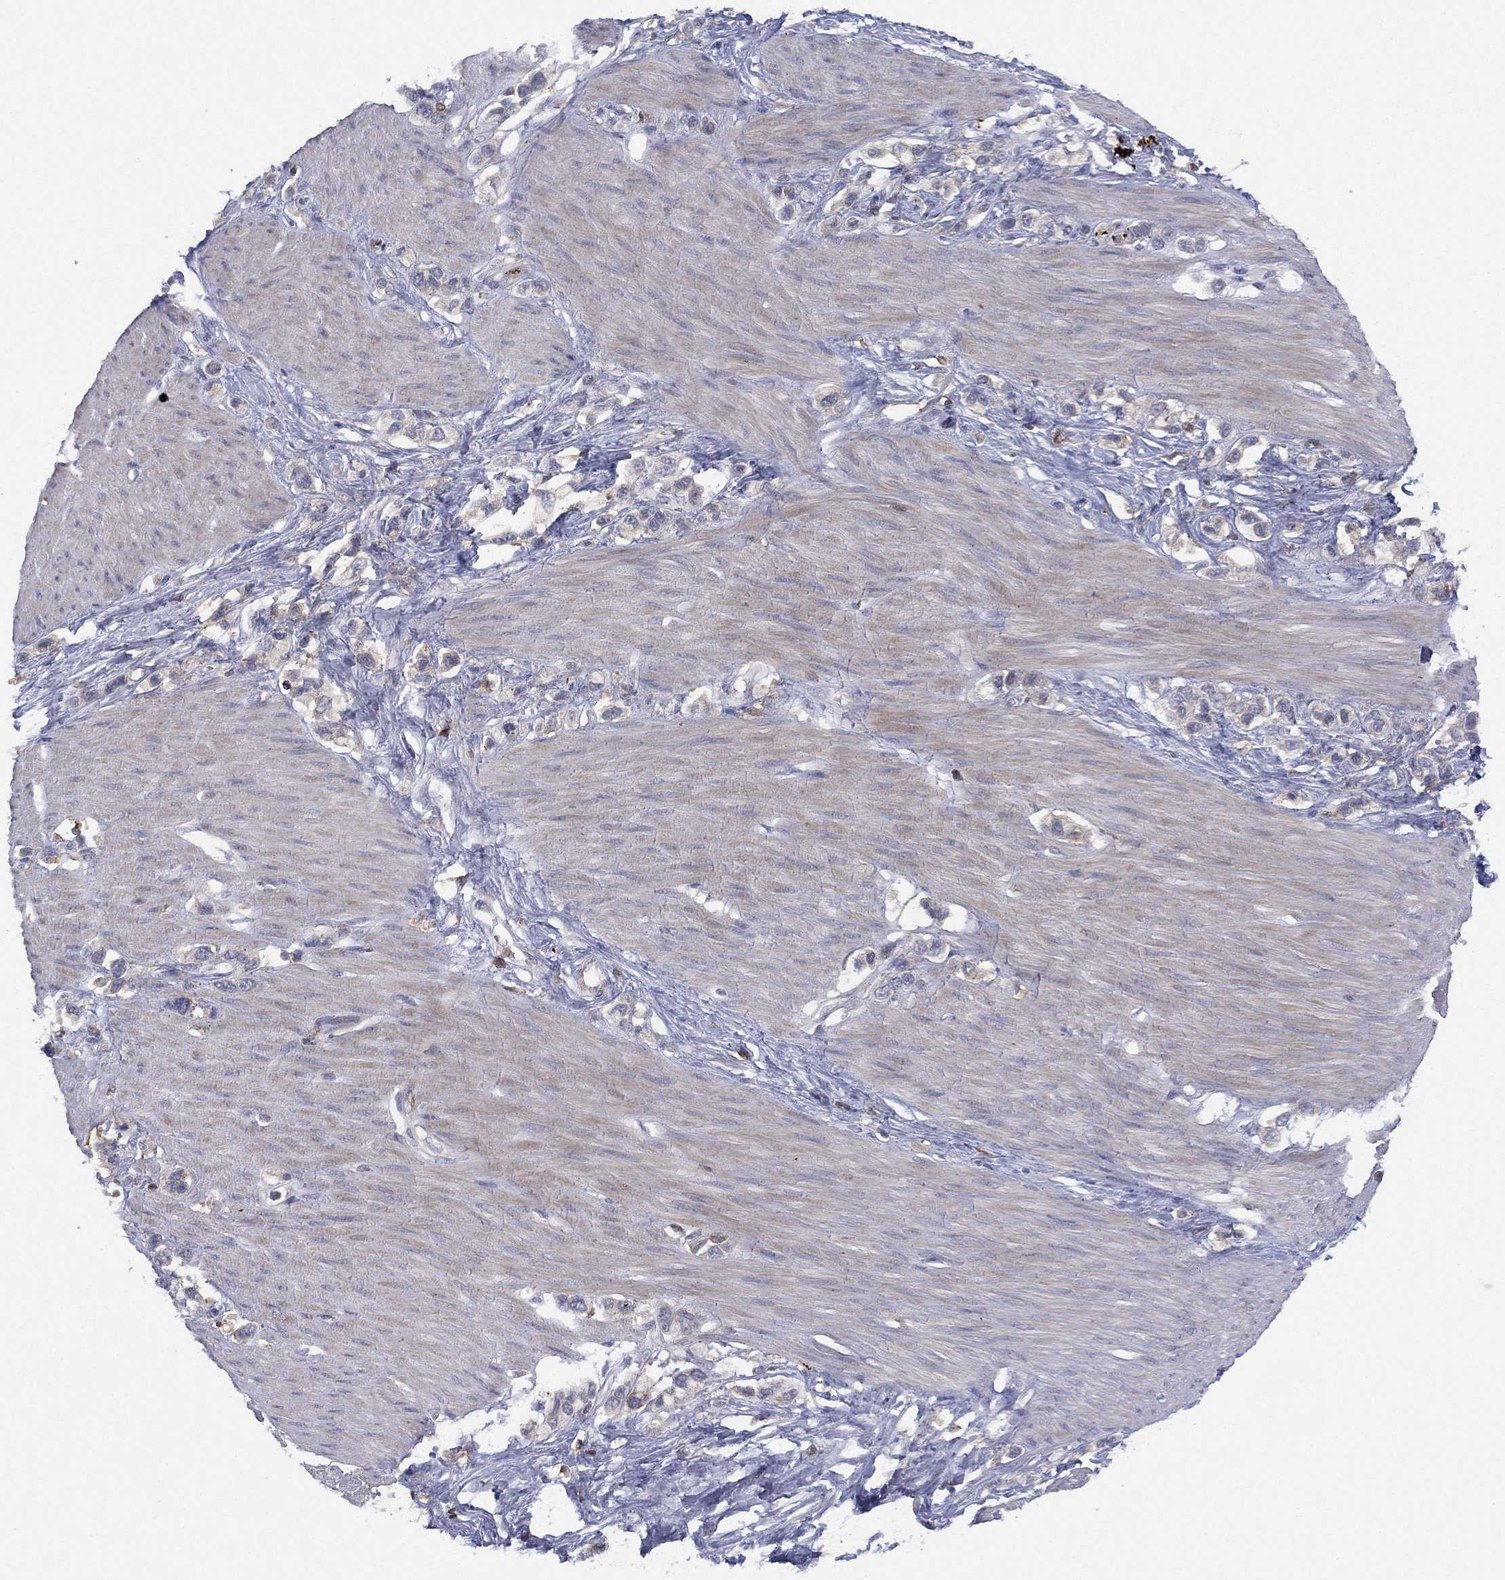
{"staining": {"intensity": "negative", "quantity": "none", "location": "none"}, "tissue": "stomach cancer", "cell_type": "Tumor cells", "image_type": "cancer", "snomed": [{"axis": "morphology", "description": "Normal tissue, NOS"}, {"axis": "morphology", "description": "Adenocarcinoma, NOS"}, {"axis": "morphology", "description": "Adenocarcinoma, High grade"}, {"axis": "topography", "description": "Stomach, upper"}, {"axis": "topography", "description": "Stomach"}], "caption": "Immunohistochemistry (IHC) of adenocarcinoma (stomach) reveals no expression in tumor cells.", "gene": "DOCK8", "patient": {"sex": "female", "age": 65}}